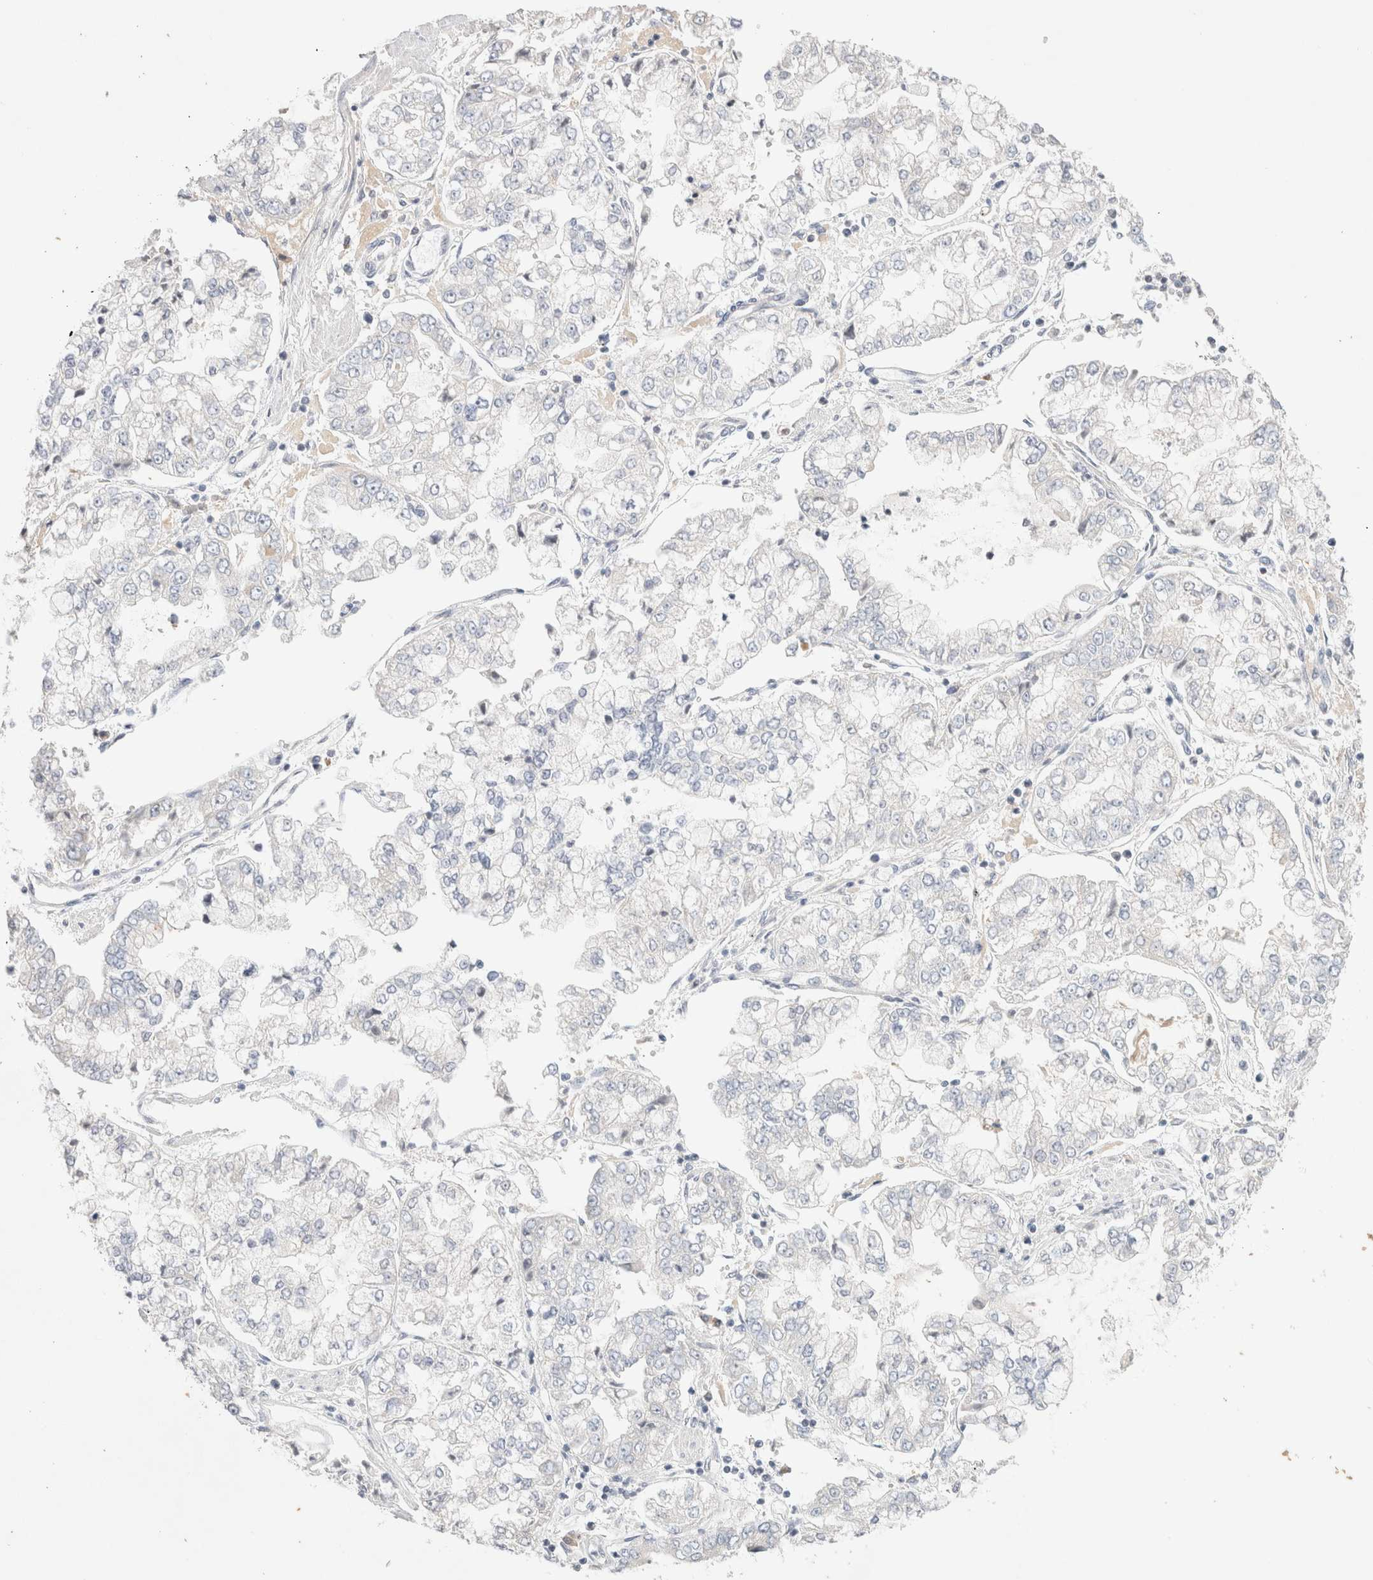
{"staining": {"intensity": "negative", "quantity": "none", "location": "none"}, "tissue": "stomach cancer", "cell_type": "Tumor cells", "image_type": "cancer", "snomed": [{"axis": "morphology", "description": "Adenocarcinoma, NOS"}, {"axis": "topography", "description": "Stomach"}], "caption": "The histopathology image displays no significant positivity in tumor cells of stomach adenocarcinoma.", "gene": "SPRTN", "patient": {"sex": "male", "age": 76}}